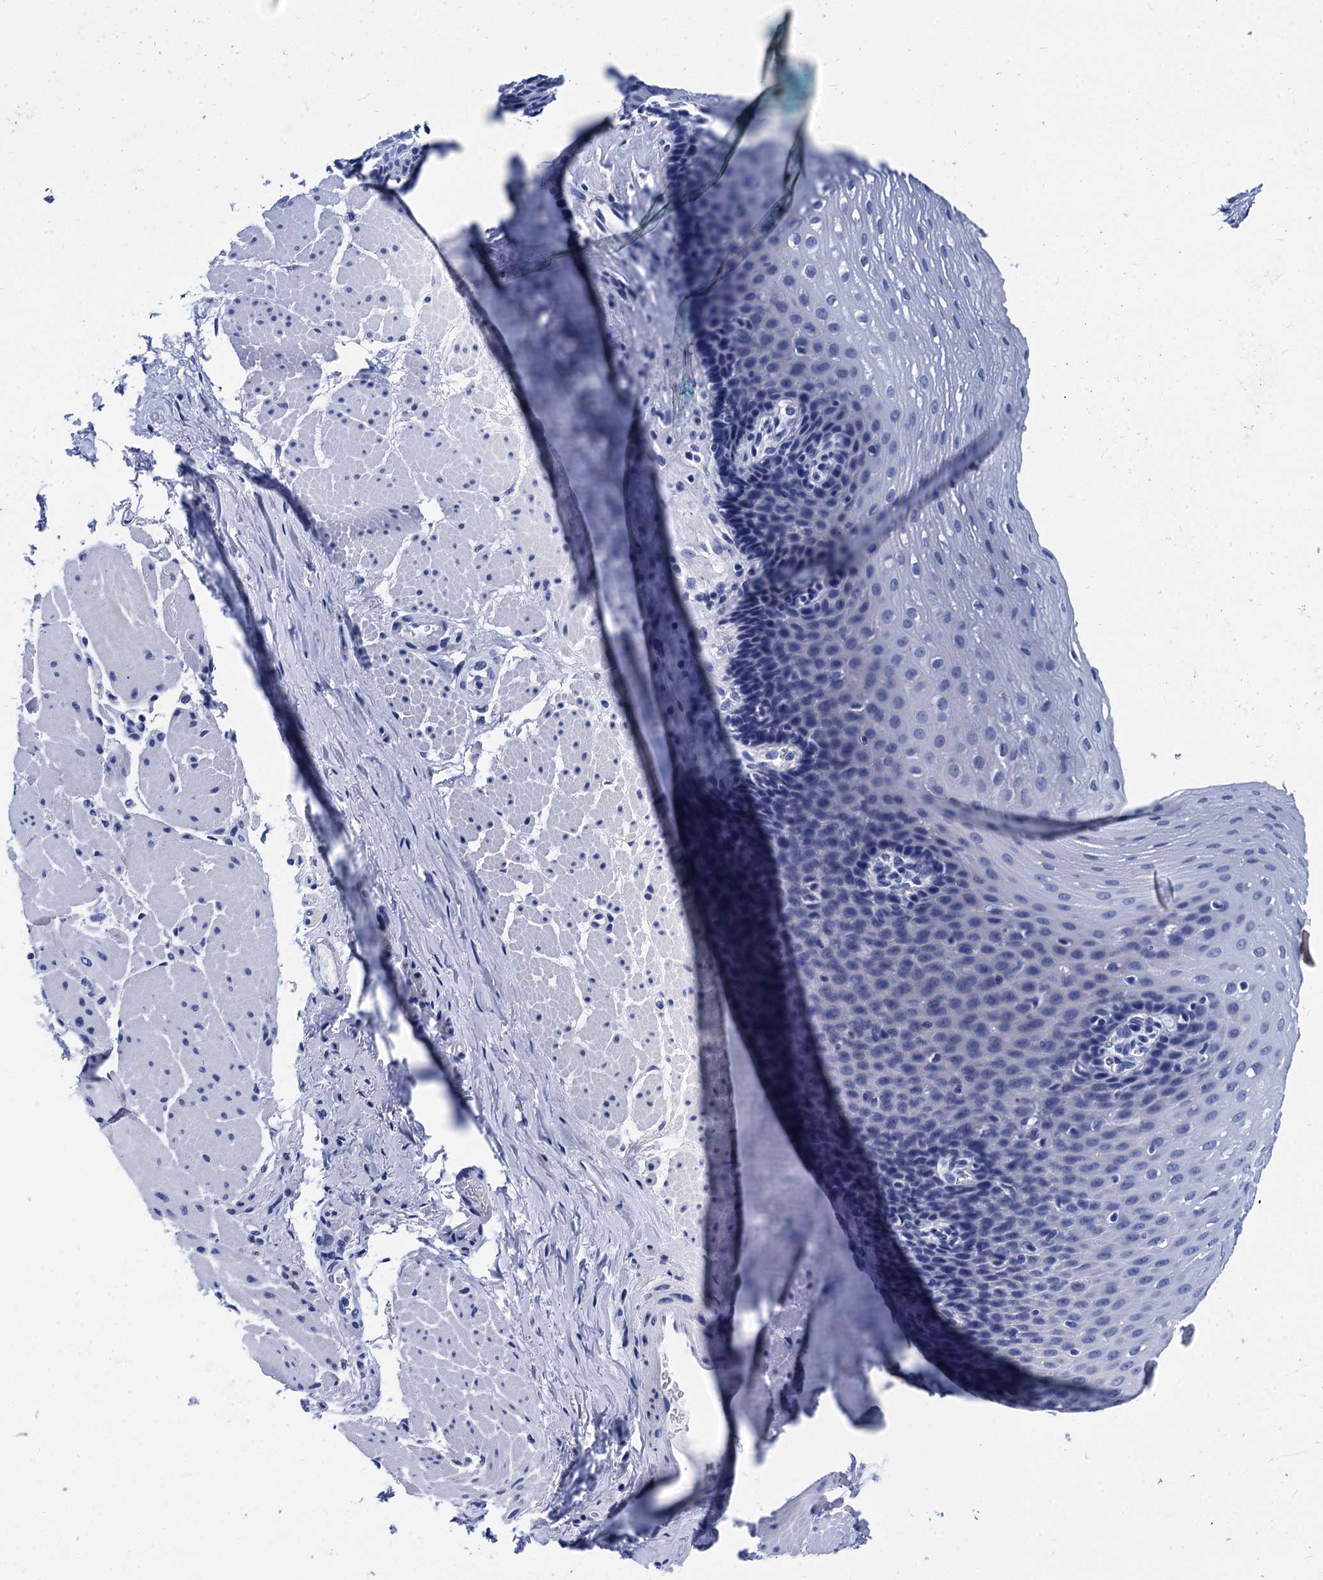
{"staining": {"intensity": "negative", "quantity": "none", "location": "none"}, "tissue": "esophagus", "cell_type": "Squamous epithelial cells", "image_type": "normal", "snomed": [{"axis": "morphology", "description": "Normal tissue, NOS"}, {"axis": "topography", "description": "Esophagus"}], "caption": "Immunohistochemistry (IHC) image of unremarkable esophagus stained for a protein (brown), which exhibits no positivity in squamous epithelial cells. (Stains: DAB immunohistochemistry with hematoxylin counter stain, Microscopy: brightfield microscopy at high magnification).", "gene": "MYBPC3", "patient": {"sex": "female", "age": 66}}